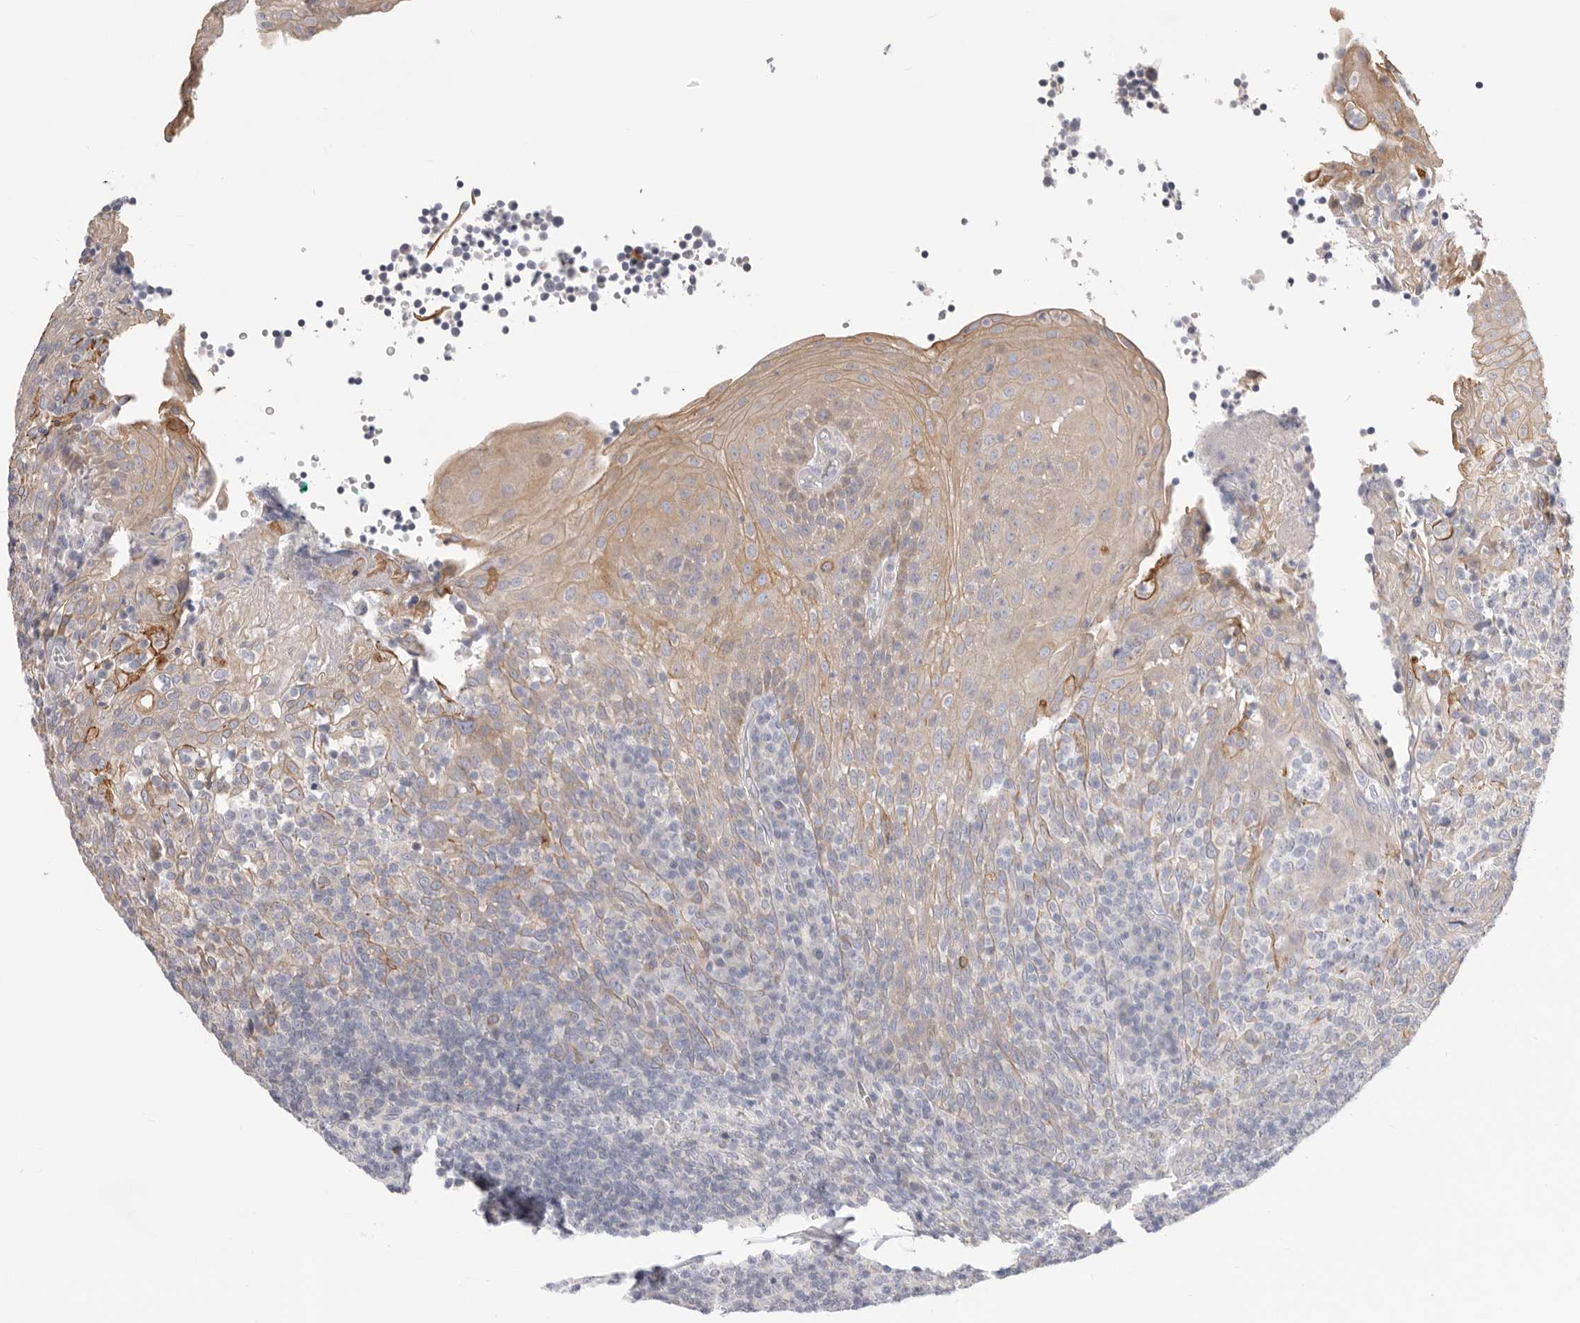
{"staining": {"intensity": "negative", "quantity": "none", "location": "none"}, "tissue": "tonsil", "cell_type": "Non-germinal center cells", "image_type": "normal", "snomed": [{"axis": "morphology", "description": "Normal tissue, NOS"}, {"axis": "topography", "description": "Tonsil"}], "caption": "High magnification brightfield microscopy of unremarkable tonsil stained with DAB (brown) and counterstained with hematoxylin (blue): non-germinal center cells show no significant expression. The staining was performed using DAB (3,3'-diaminobenzidine) to visualize the protein expression in brown, while the nuclei were stained in blue with hematoxylin (Magnification: 20x).", "gene": "USH1C", "patient": {"sex": "female", "age": 19}}